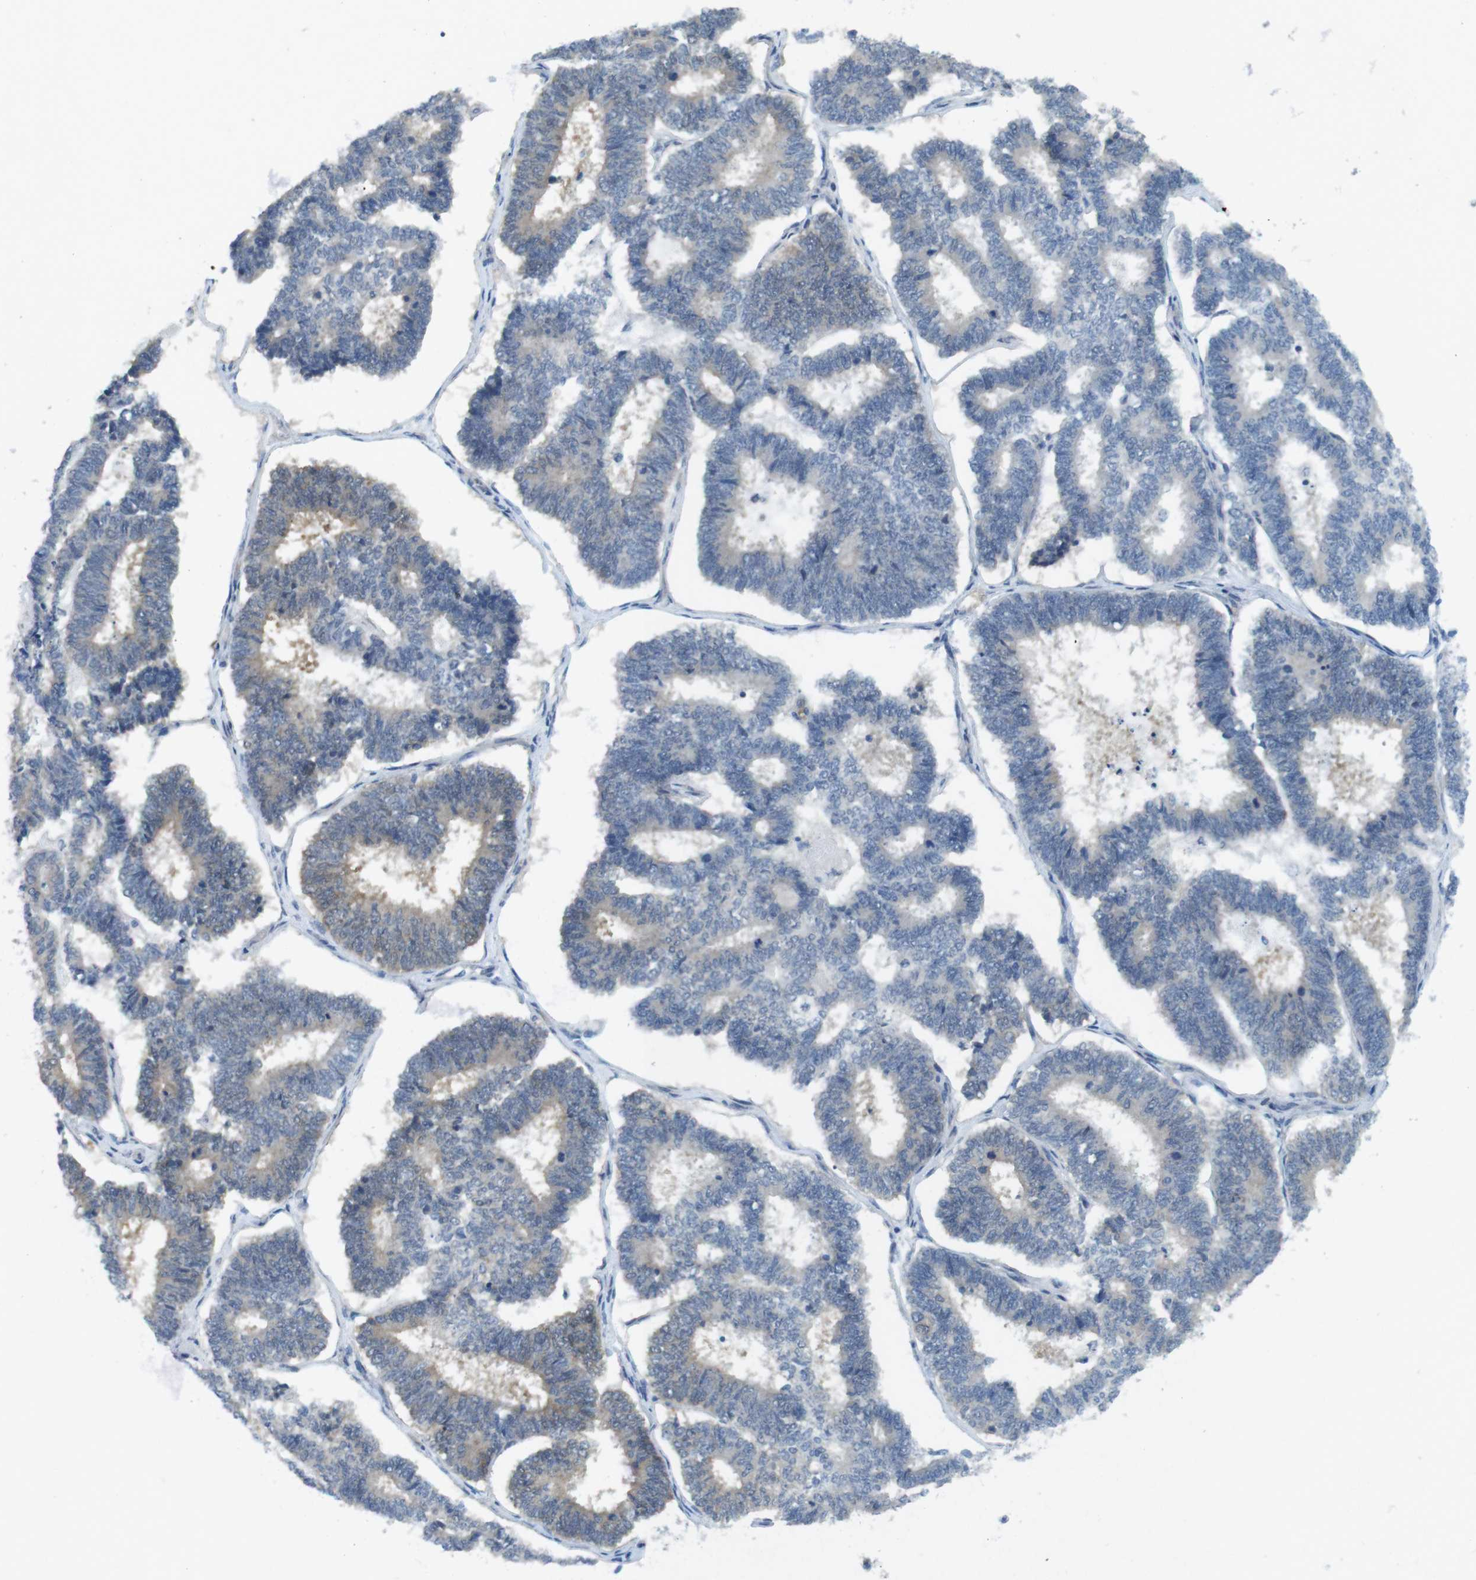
{"staining": {"intensity": "weak", "quantity": "<25%", "location": "cytoplasmic/membranous"}, "tissue": "endometrial cancer", "cell_type": "Tumor cells", "image_type": "cancer", "snomed": [{"axis": "morphology", "description": "Adenocarcinoma, NOS"}, {"axis": "topography", "description": "Endometrium"}], "caption": "Micrograph shows no protein positivity in tumor cells of adenocarcinoma (endometrial) tissue. Nuclei are stained in blue.", "gene": "SUGT1", "patient": {"sex": "female", "age": 70}}